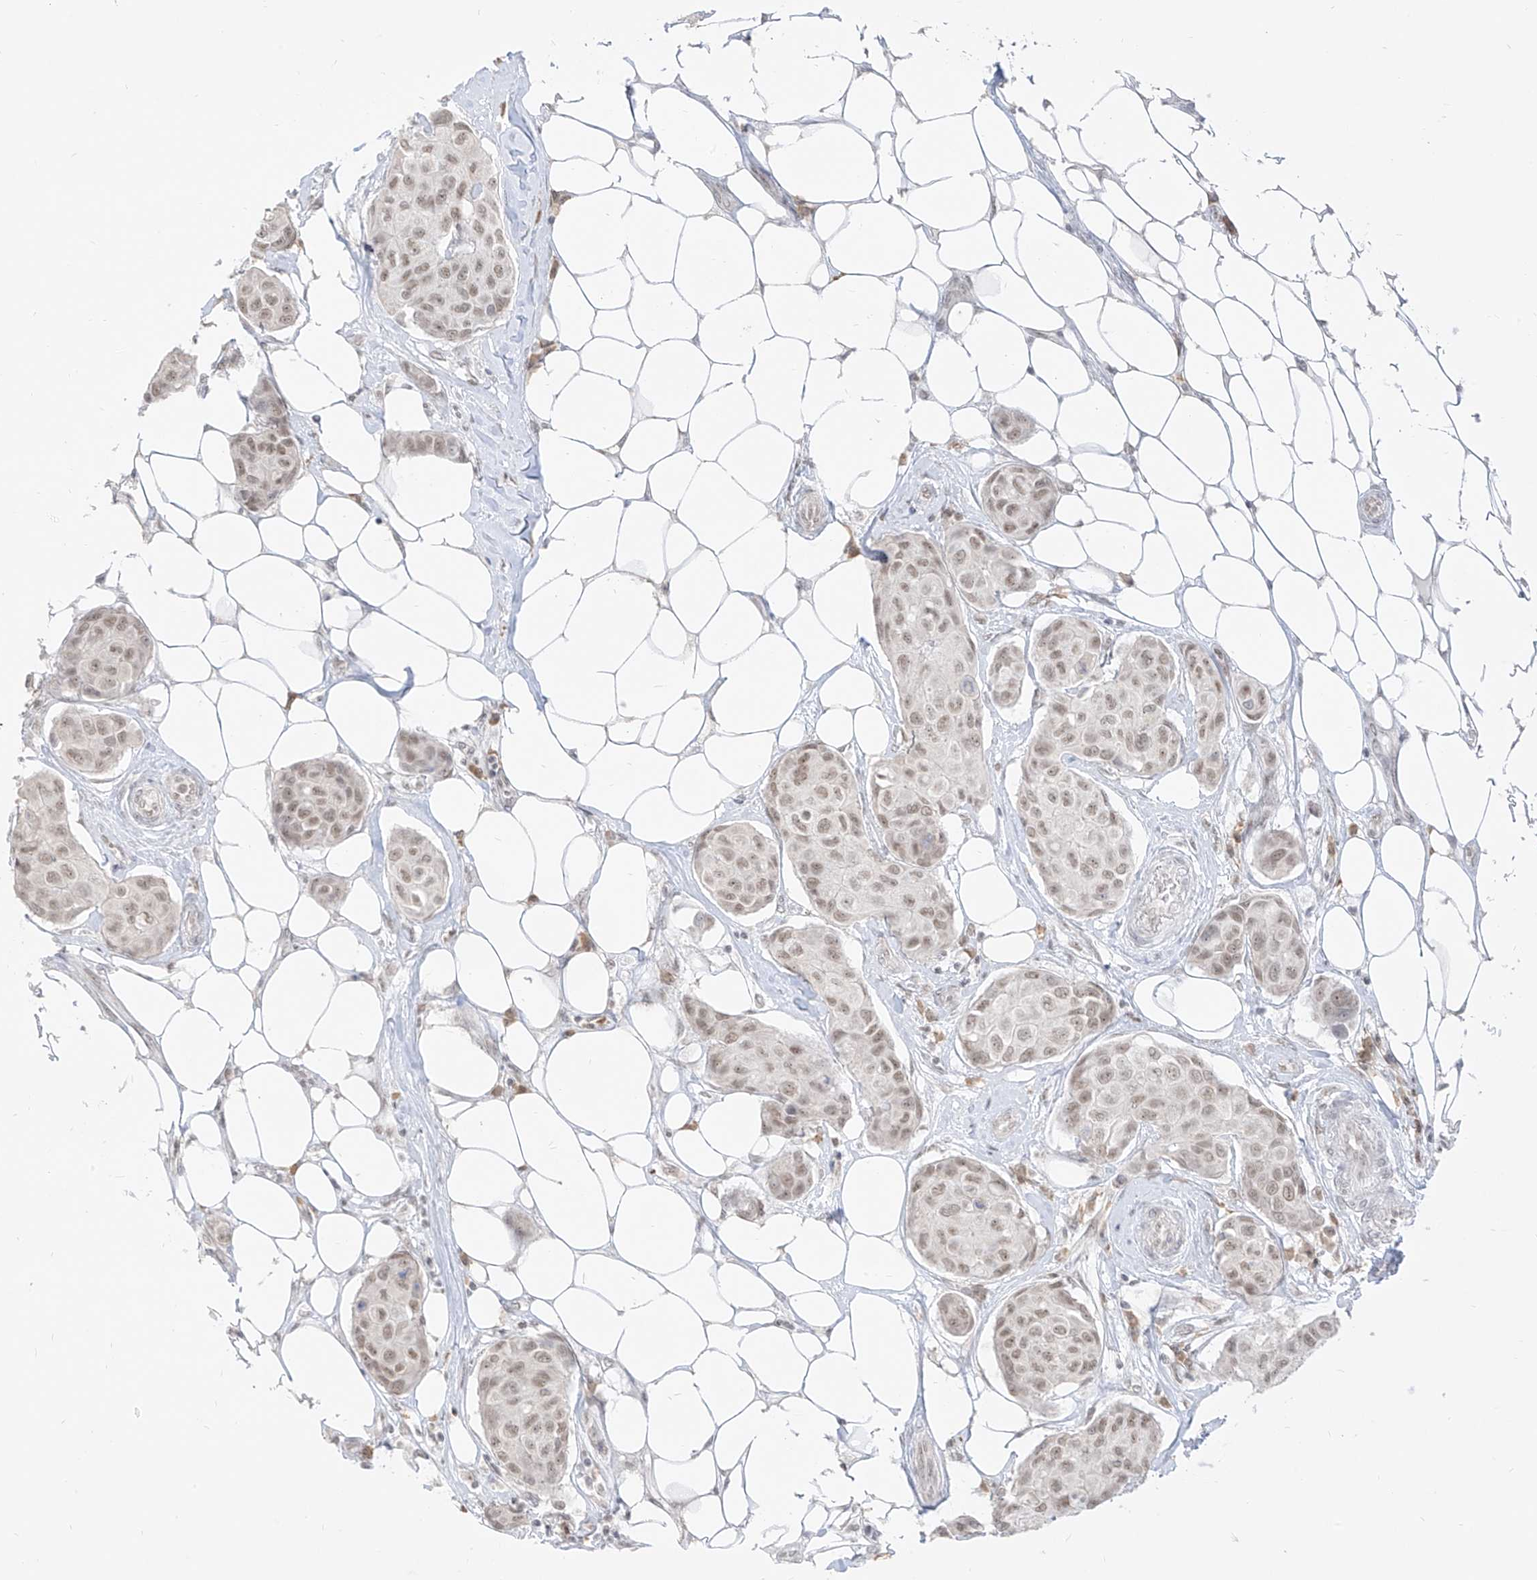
{"staining": {"intensity": "weak", "quantity": ">75%", "location": "nuclear"}, "tissue": "breast cancer", "cell_type": "Tumor cells", "image_type": "cancer", "snomed": [{"axis": "morphology", "description": "Duct carcinoma"}, {"axis": "topography", "description": "Breast"}], "caption": "A photomicrograph of breast cancer stained for a protein shows weak nuclear brown staining in tumor cells.", "gene": "SUPT5H", "patient": {"sex": "female", "age": 80}}